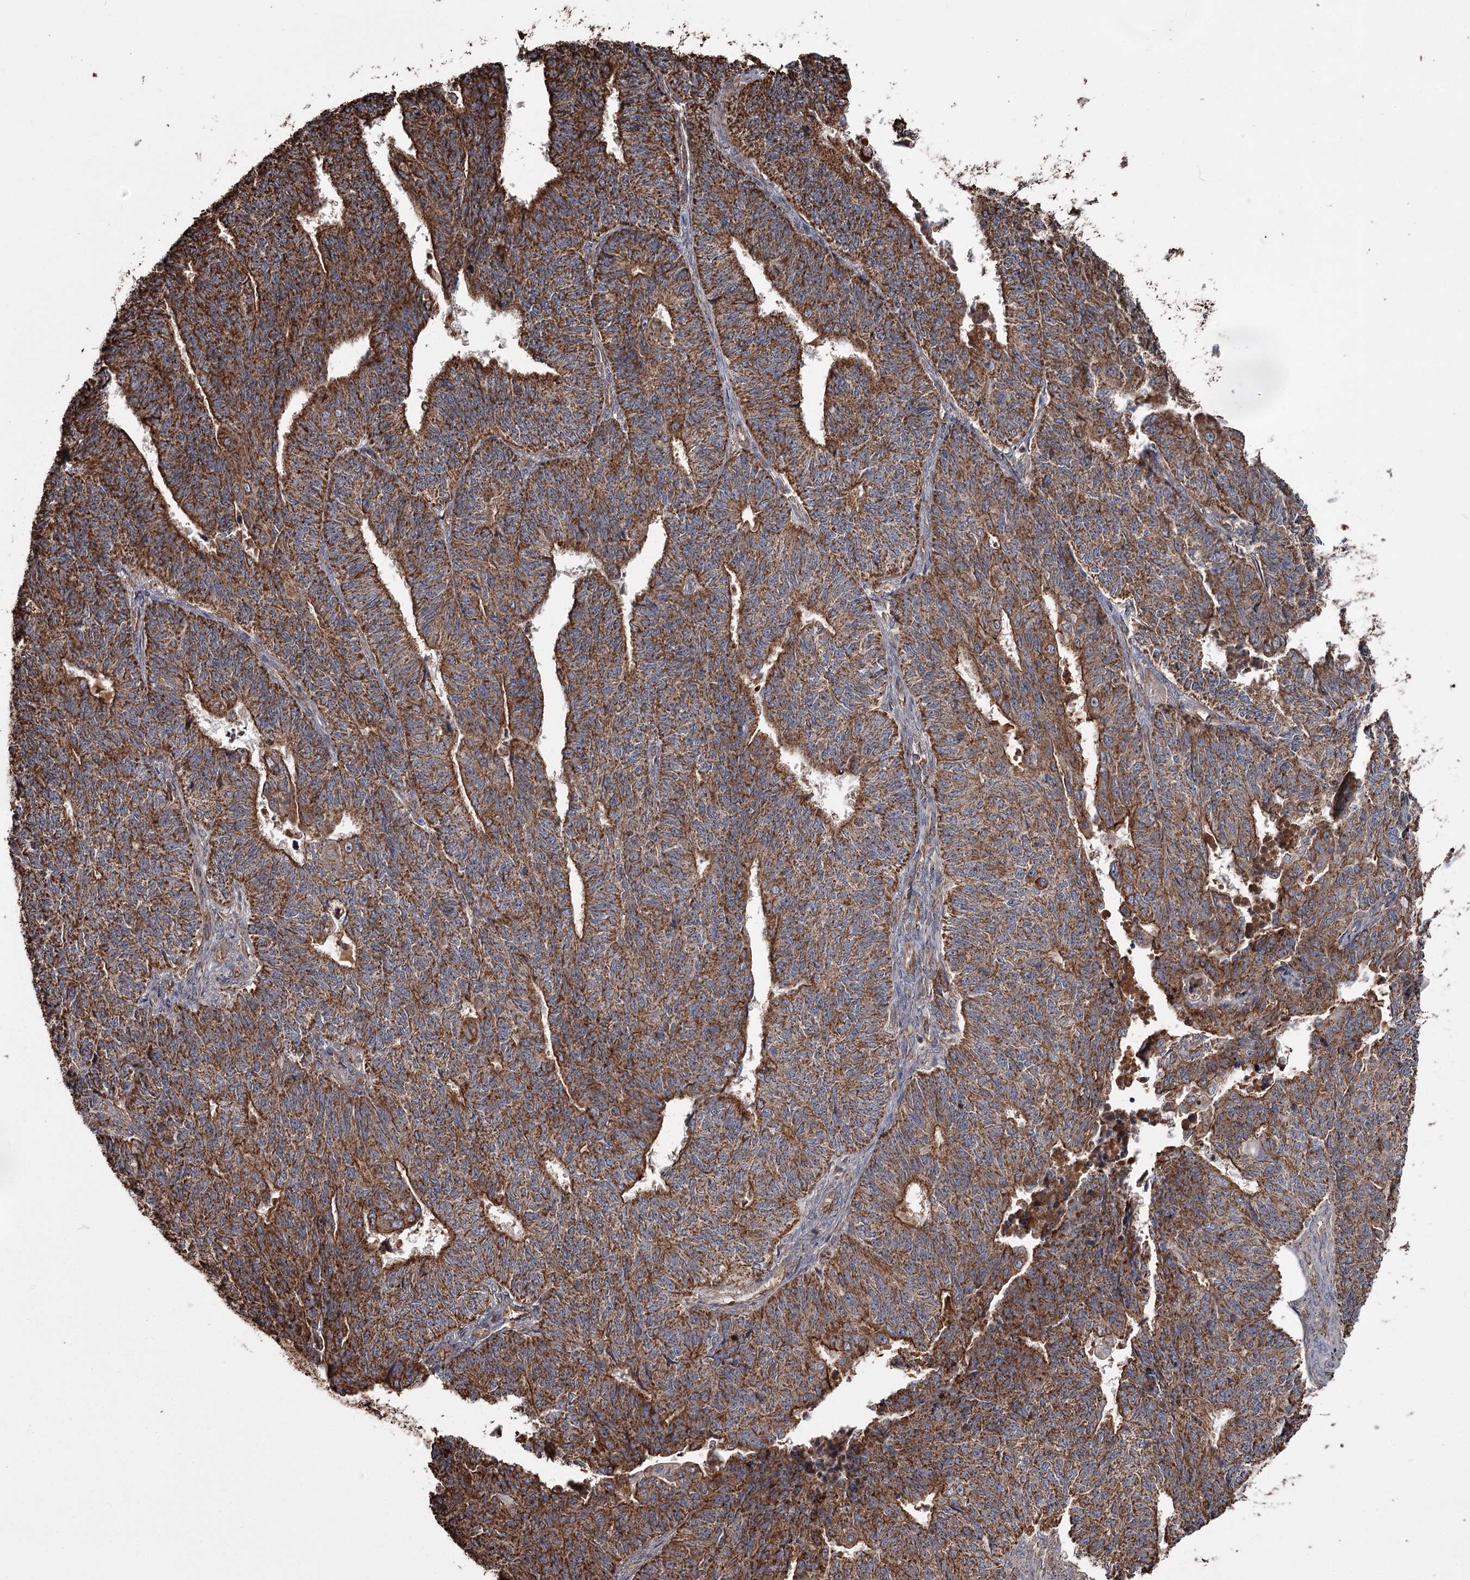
{"staining": {"intensity": "strong", "quantity": ">75%", "location": "cytoplasmic/membranous"}, "tissue": "endometrial cancer", "cell_type": "Tumor cells", "image_type": "cancer", "snomed": [{"axis": "morphology", "description": "Adenocarcinoma, NOS"}, {"axis": "topography", "description": "Endometrium"}], "caption": "A brown stain shows strong cytoplasmic/membranous positivity of a protein in human endometrial cancer tumor cells.", "gene": "THAP9", "patient": {"sex": "female", "age": 32}}